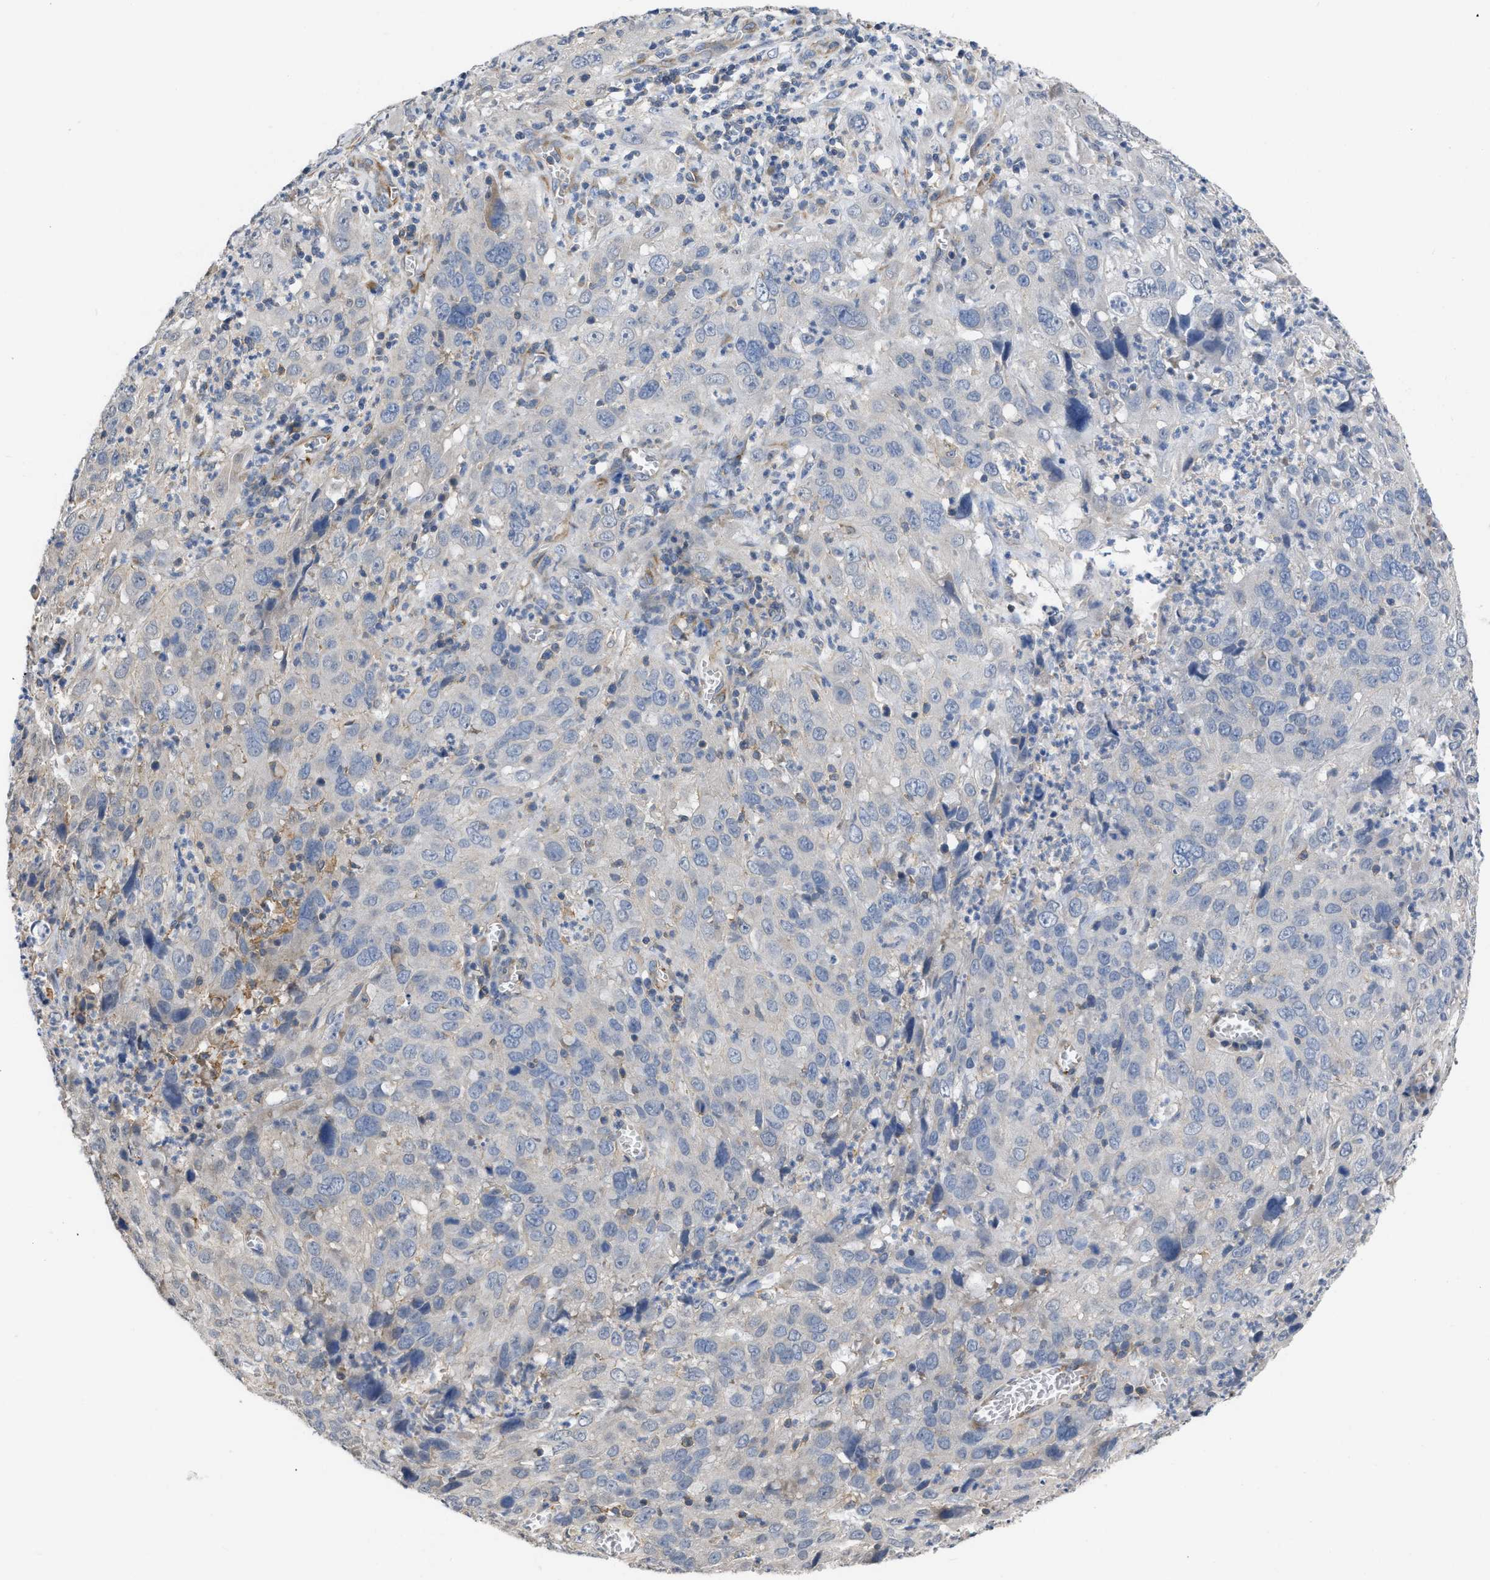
{"staining": {"intensity": "negative", "quantity": "none", "location": "none"}, "tissue": "cervical cancer", "cell_type": "Tumor cells", "image_type": "cancer", "snomed": [{"axis": "morphology", "description": "Squamous cell carcinoma, NOS"}, {"axis": "topography", "description": "Cervix"}], "caption": "Tumor cells show no significant positivity in cervical cancer (squamous cell carcinoma).", "gene": "TMEM131", "patient": {"sex": "female", "age": 32}}